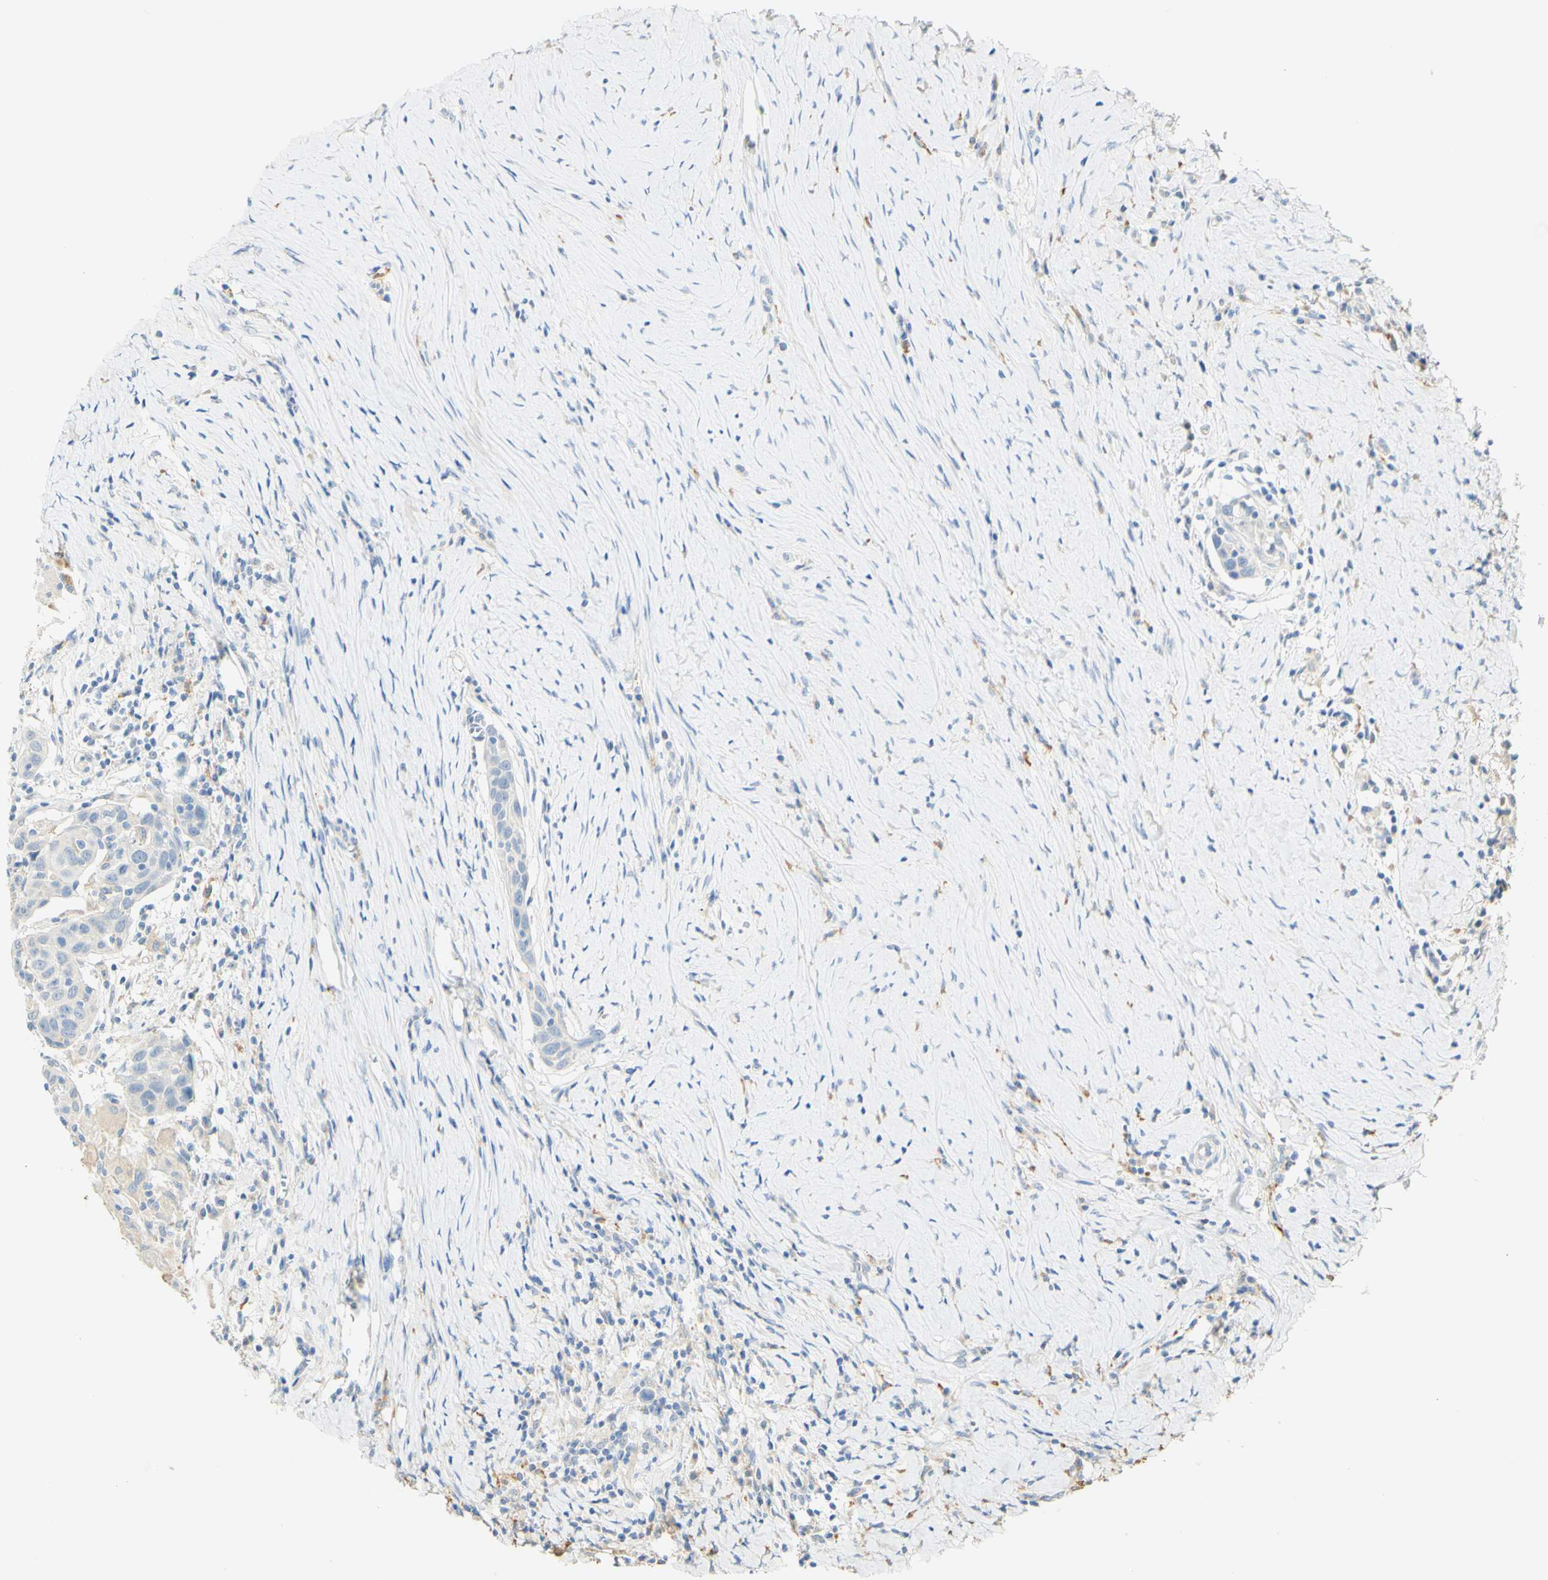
{"staining": {"intensity": "weak", "quantity": "<25%", "location": "cytoplasmic/membranous"}, "tissue": "head and neck cancer", "cell_type": "Tumor cells", "image_type": "cancer", "snomed": [{"axis": "morphology", "description": "Squamous cell carcinoma, NOS"}, {"axis": "topography", "description": "Oral tissue"}, {"axis": "topography", "description": "Head-Neck"}], "caption": "Tumor cells are negative for brown protein staining in head and neck squamous cell carcinoma.", "gene": "FCGRT", "patient": {"sex": "female", "age": 50}}